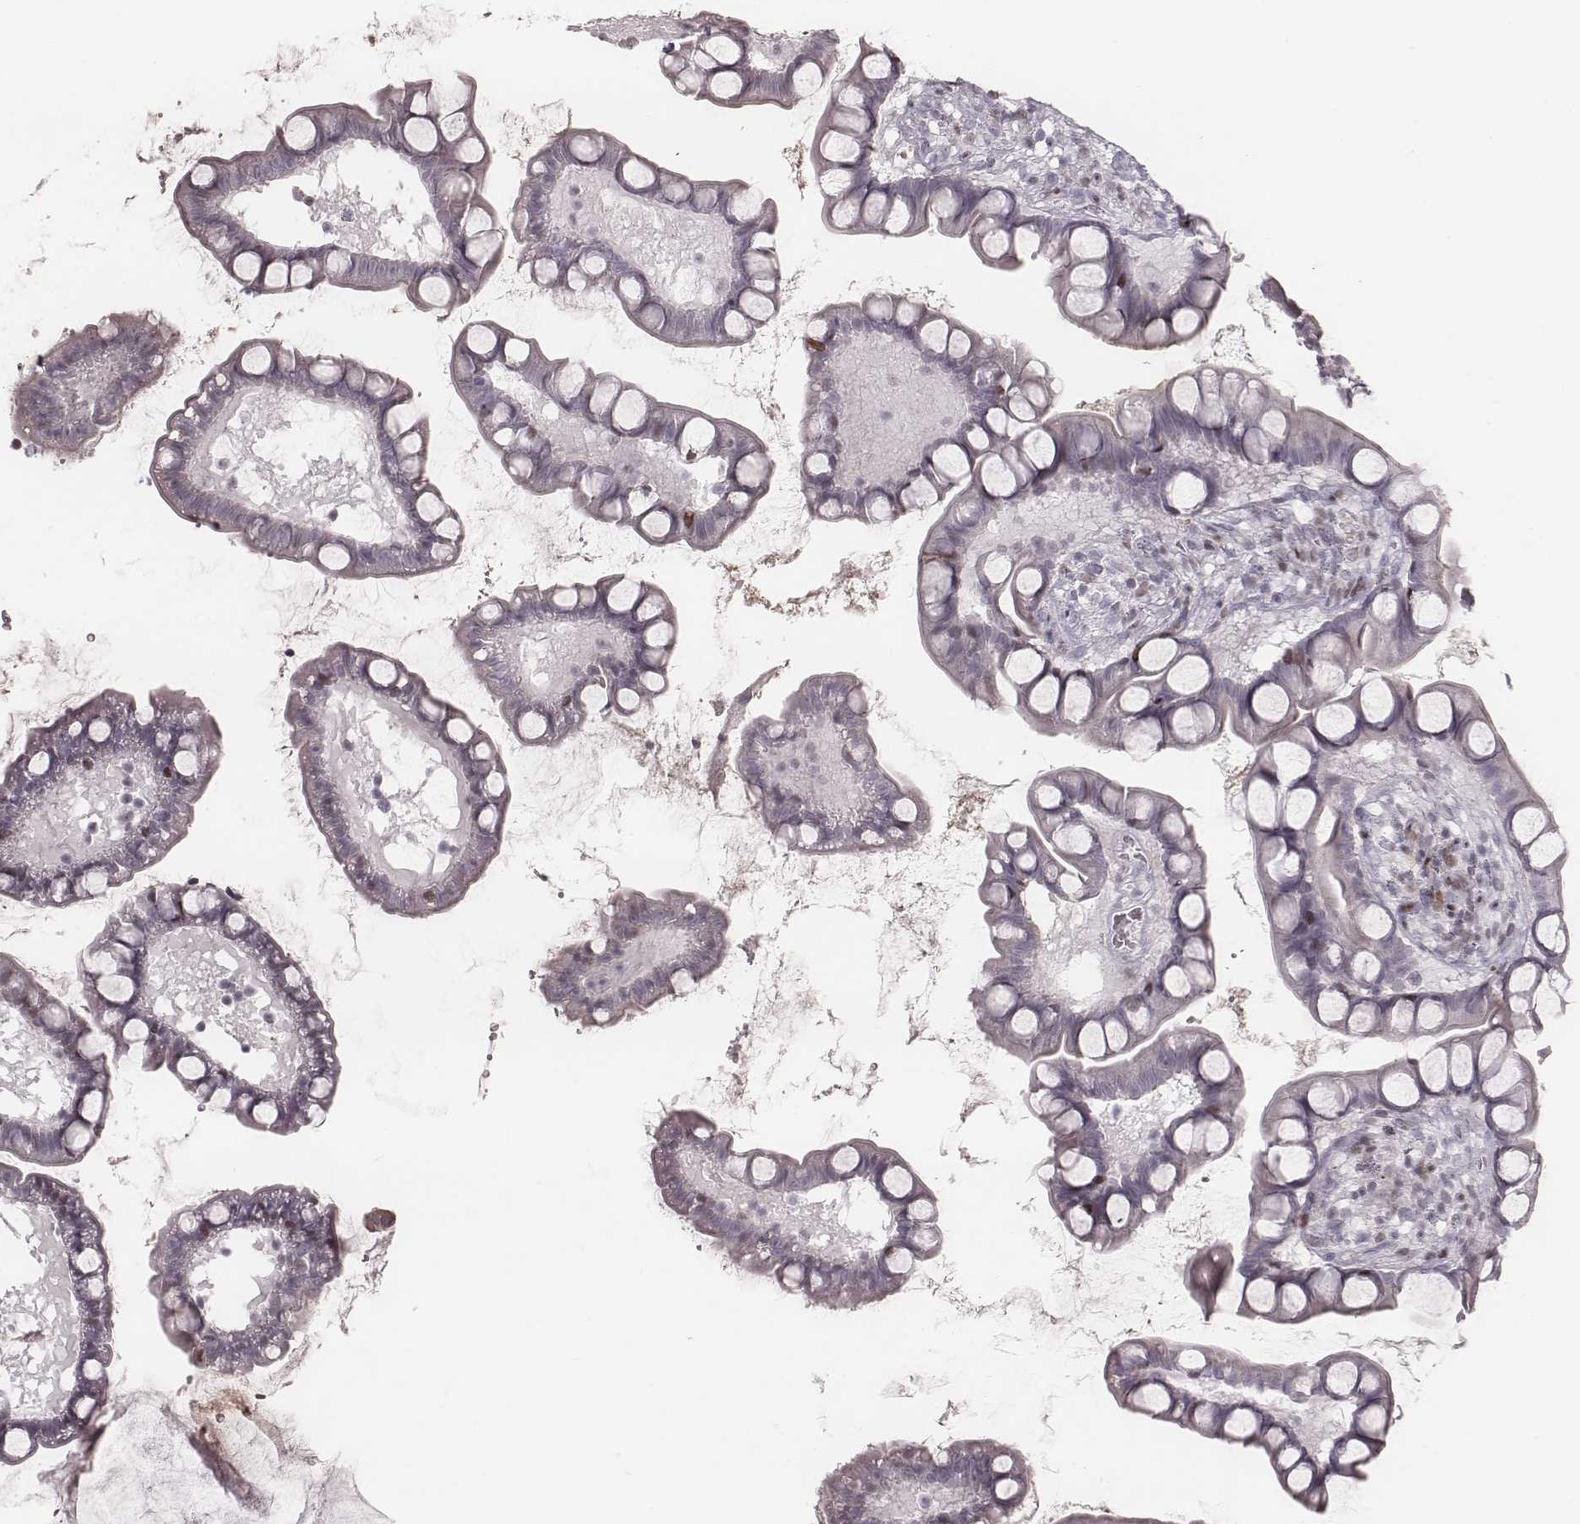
{"staining": {"intensity": "negative", "quantity": "none", "location": "none"}, "tissue": "small intestine", "cell_type": "Glandular cells", "image_type": "normal", "snomed": [{"axis": "morphology", "description": "Normal tissue, NOS"}, {"axis": "topography", "description": "Small intestine"}], "caption": "This is an immunohistochemistry micrograph of benign human small intestine. There is no staining in glandular cells.", "gene": "NDC1", "patient": {"sex": "male", "age": 70}}